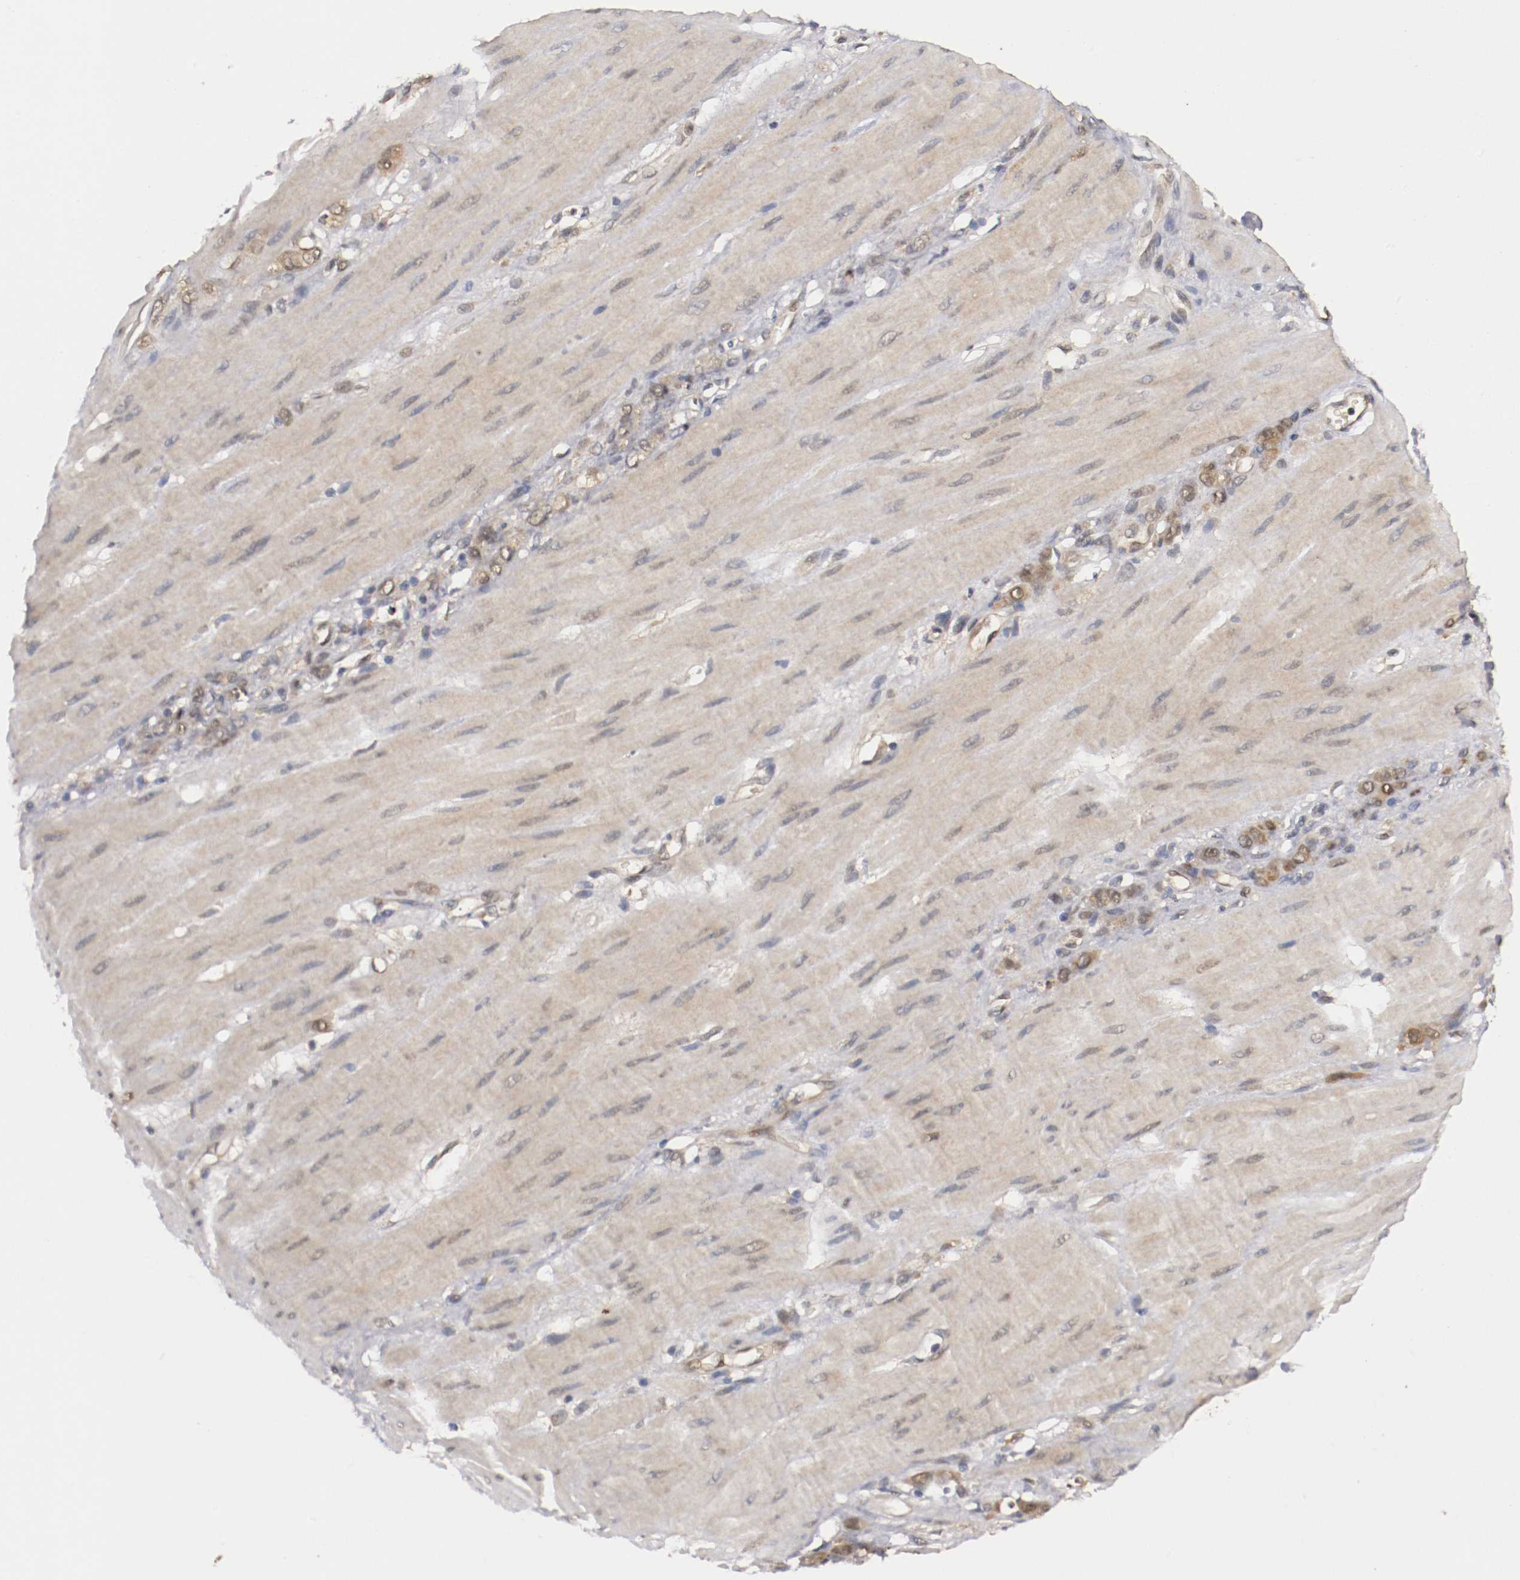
{"staining": {"intensity": "weak", "quantity": ">75%", "location": "cytoplasmic/membranous,nuclear"}, "tissue": "stomach cancer", "cell_type": "Tumor cells", "image_type": "cancer", "snomed": [{"axis": "morphology", "description": "Adenocarcinoma, NOS"}, {"axis": "topography", "description": "Stomach"}], "caption": "Approximately >75% of tumor cells in human stomach cancer (adenocarcinoma) exhibit weak cytoplasmic/membranous and nuclear protein positivity as visualized by brown immunohistochemical staining.", "gene": "DNMT3B", "patient": {"sex": "male", "age": 82}}